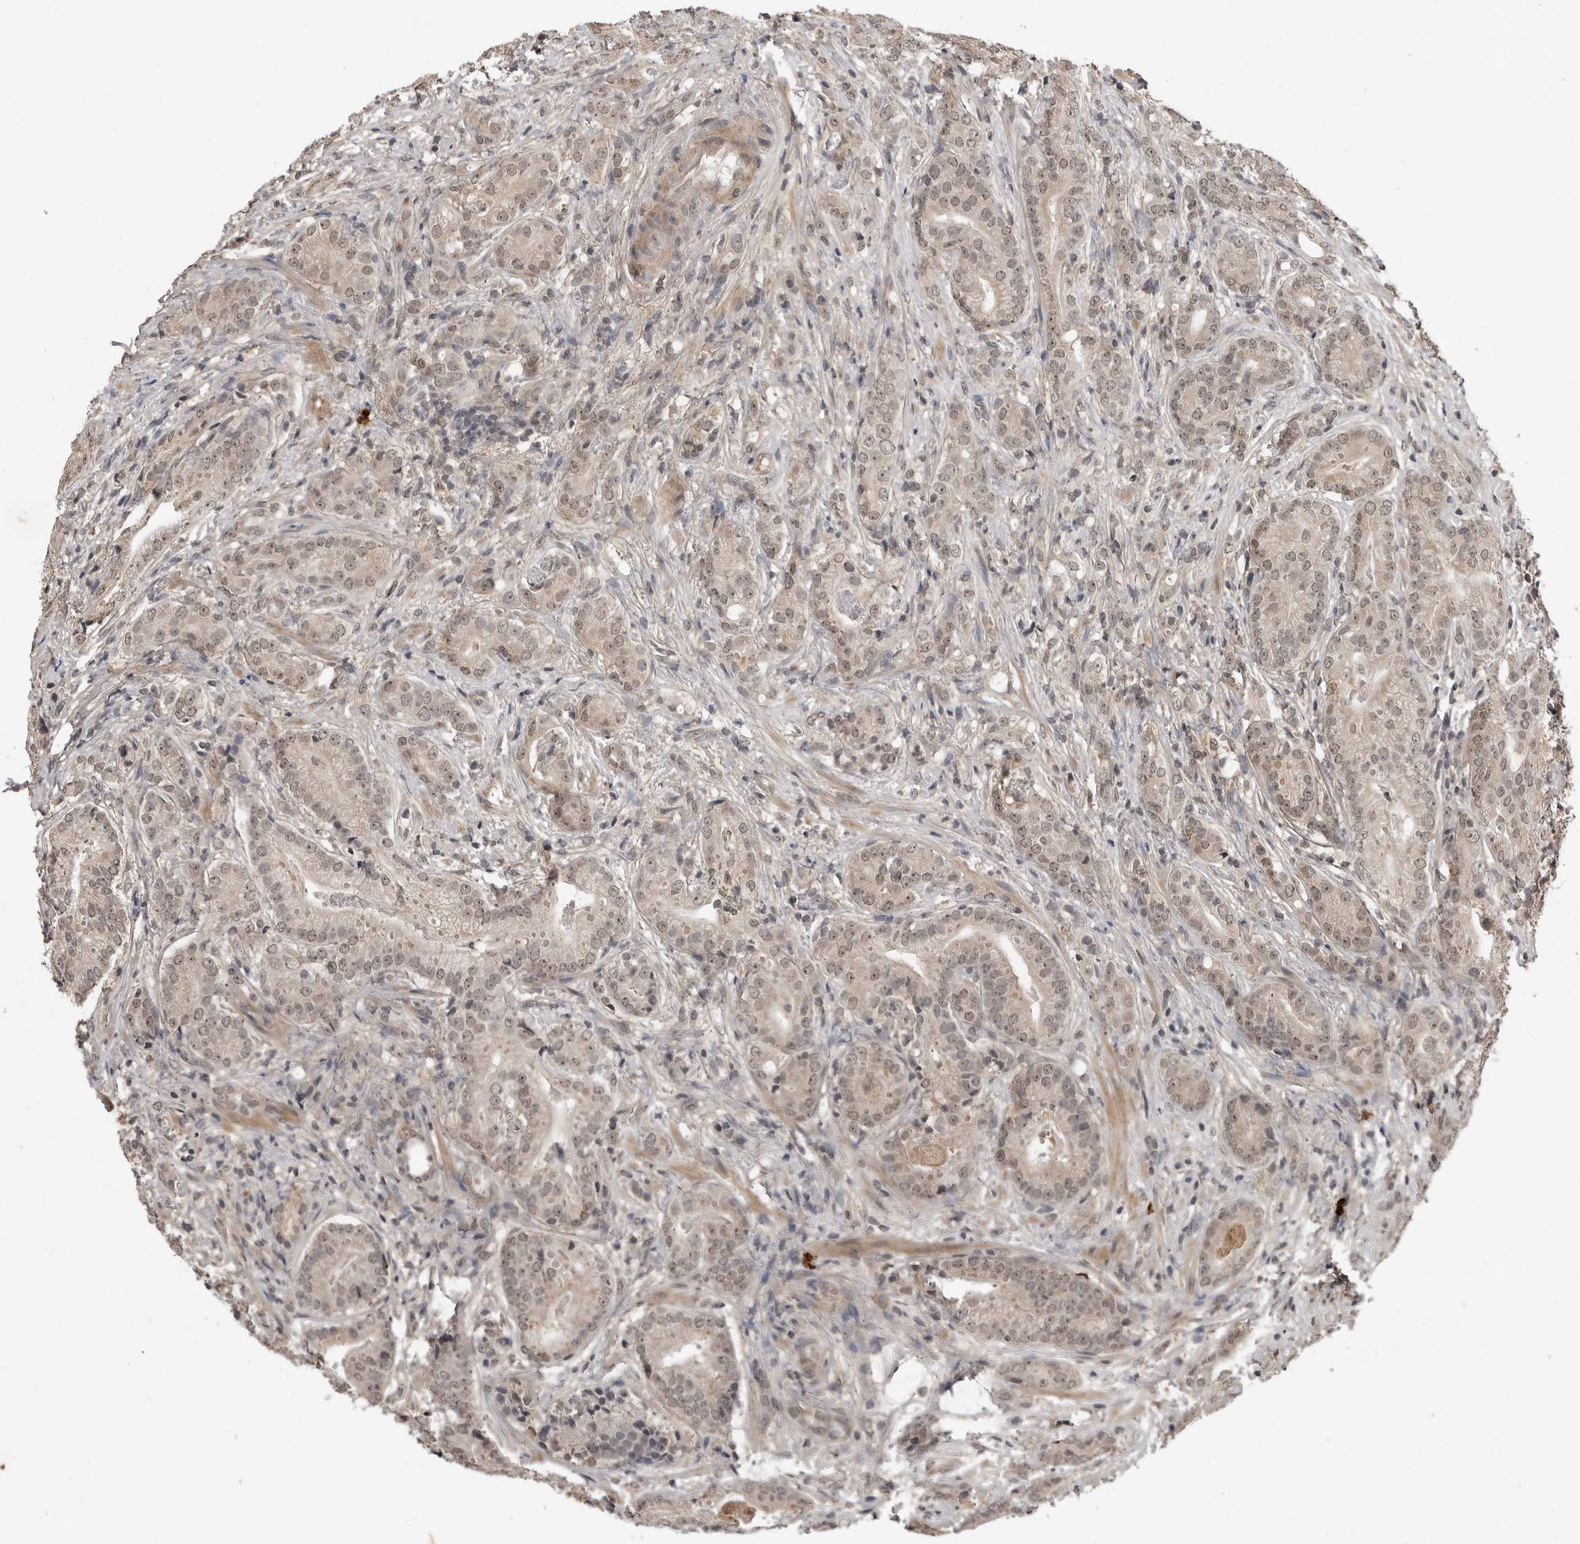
{"staining": {"intensity": "weak", "quantity": "25%-75%", "location": "cytoplasmic/membranous,nuclear"}, "tissue": "prostate cancer", "cell_type": "Tumor cells", "image_type": "cancer", "snomed": [{"axis": "morphology", "description": "Adenocarcinoma, High grade"}, {"axis": "topography", "description": "Prostate"}], "caption": "Protein expression by IHC displays weak cytoplasmic/membranous and nuclear positivity in approximately 25%-75% of tumor cells in prostate cancer (high-grade adenocarcinoma).", "gene": "IL24", "patient": {"sex": "male", "age": 57}}